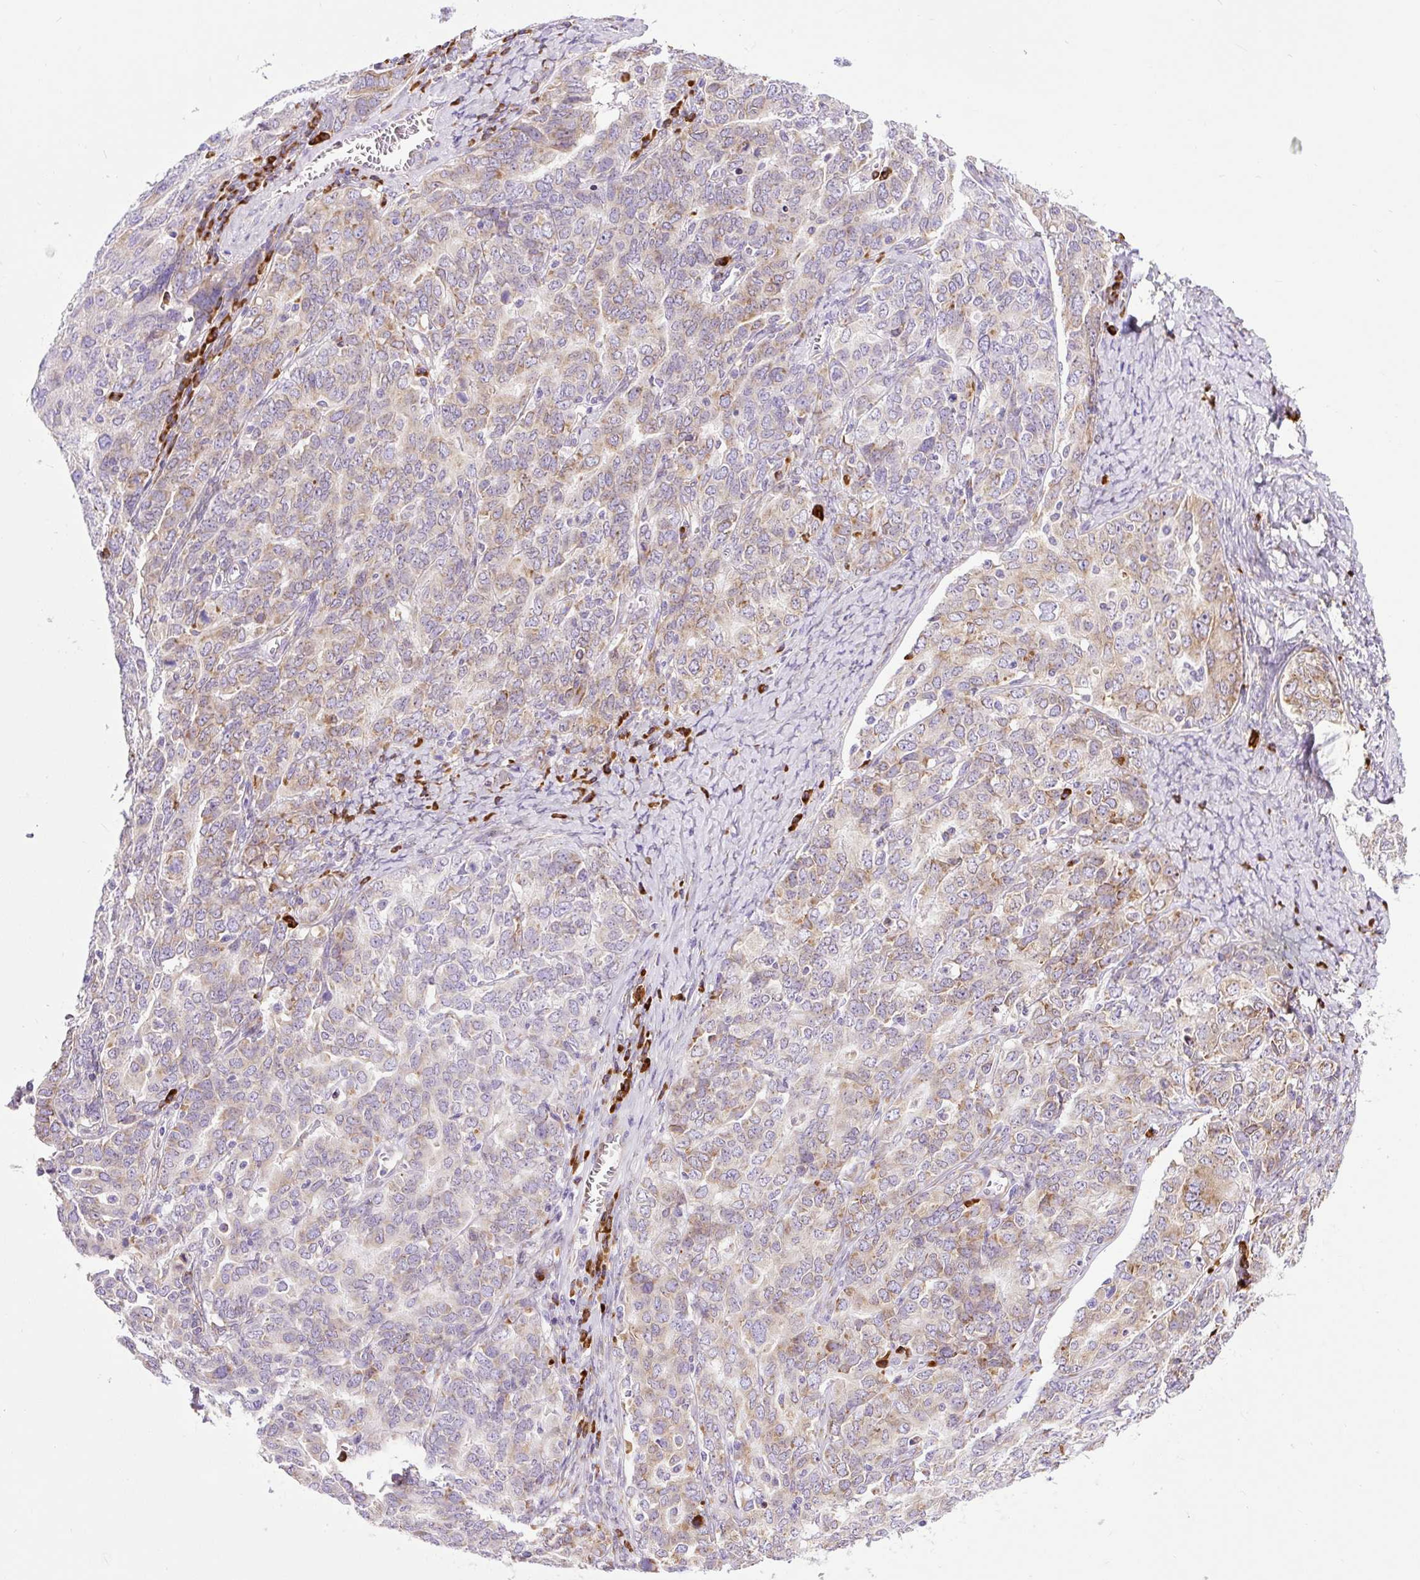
{"staining": {"intensity": "moderate", "quantity": "25%-75%", "location": "cytoplasmic/membranous"}, "tissue": "ovarian cancer", "cell_type": "Tumor cells", "image_type": "cancer", "snomed": [{"axis": "morphology", "description": "Carcinoma, endometroid"}, {"axis": "topography", "description": "Ovary"}], "caption": "A histopathology image of ovarian endometroid carcinoma stained for a protein shows moderate cytoplasmic/membranous brown staining in tumor cells.", "gene": "DDOST", "patient": {"sex": "female", "age": 62}}